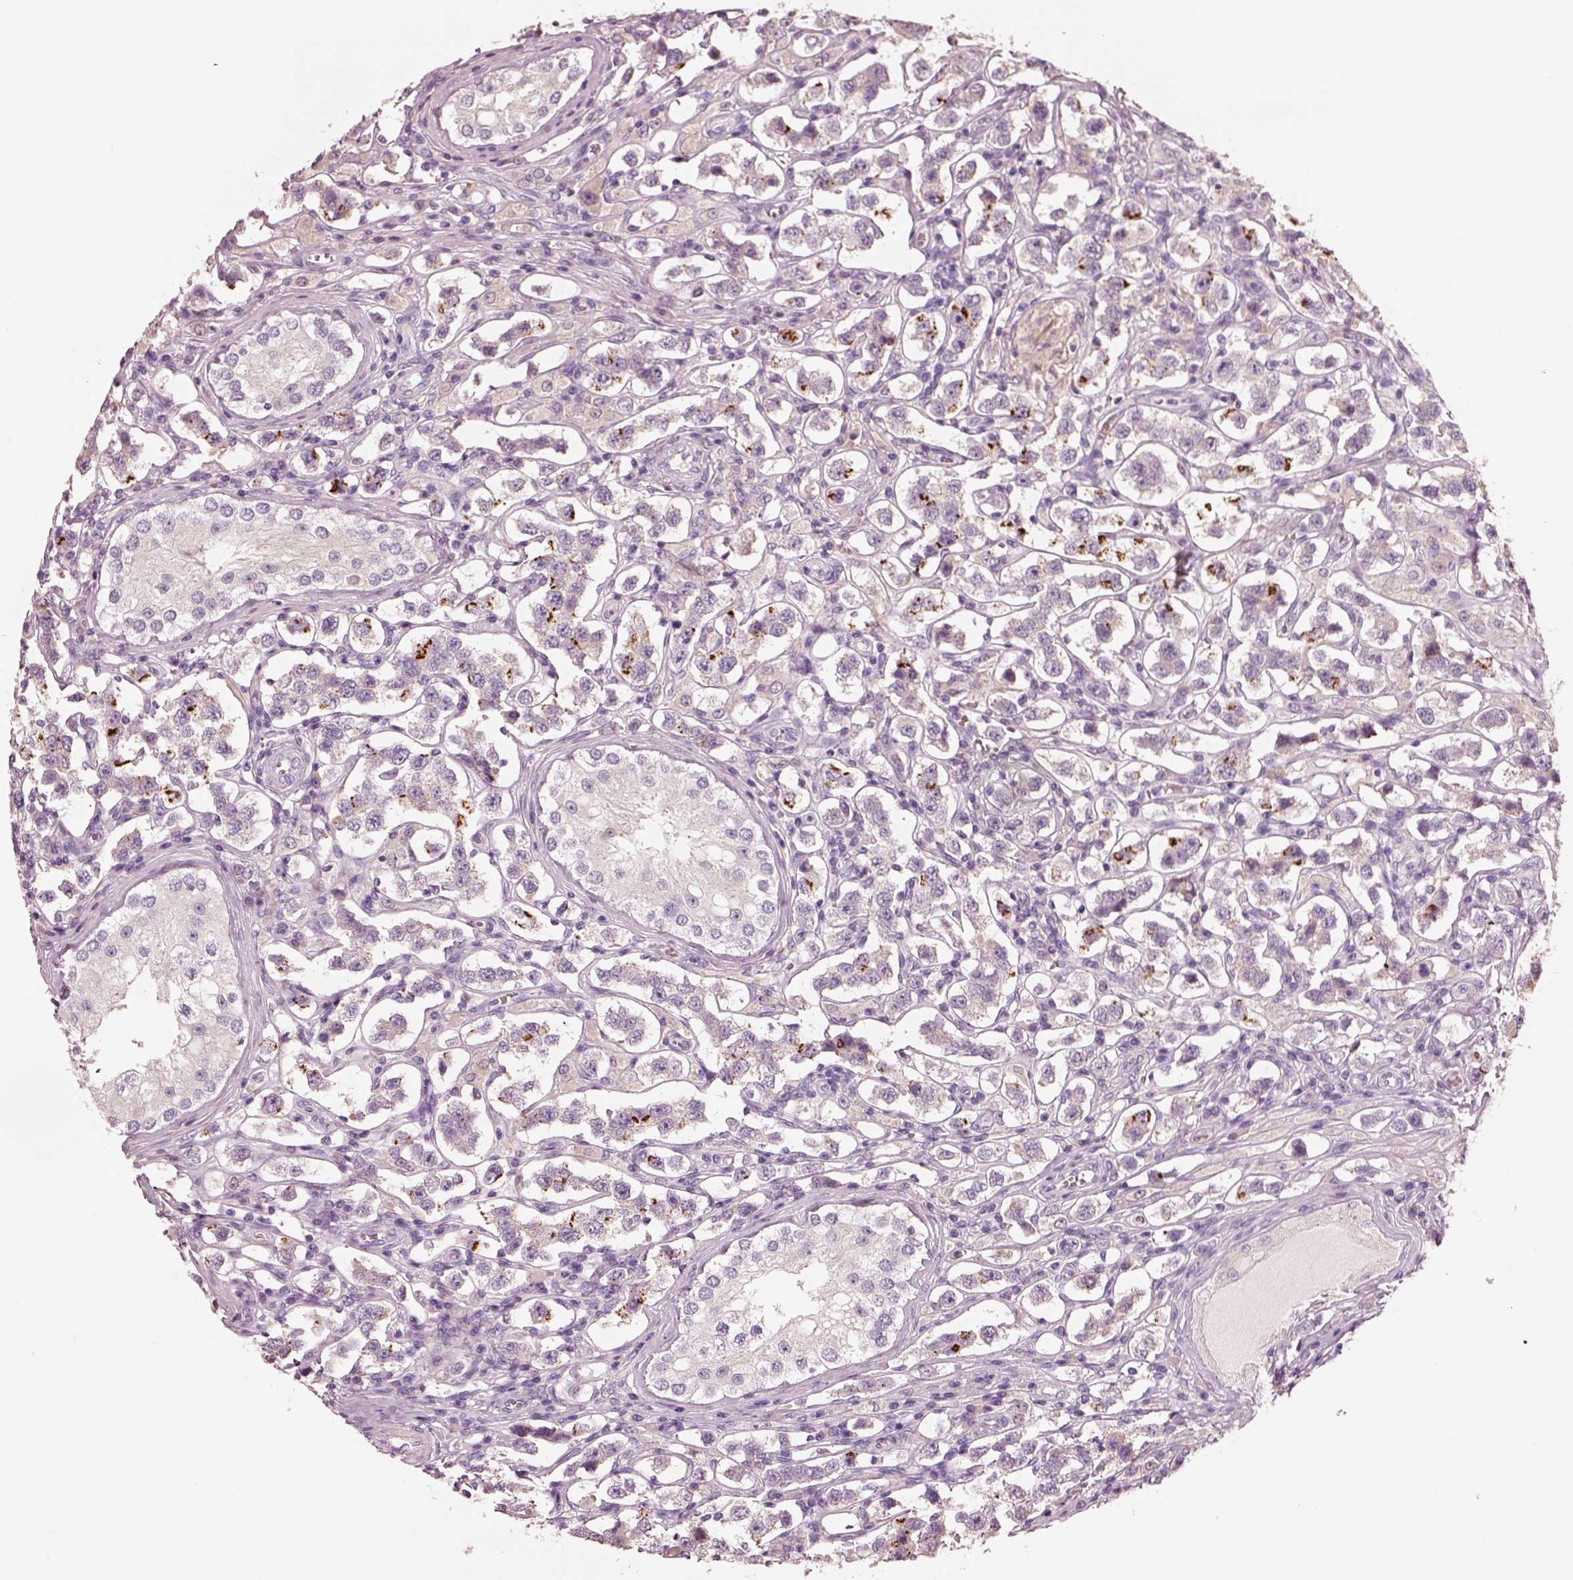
{"staining": {"intensity": "strong", "quantity": "<25%", "location": "cytoplasmic/membranous"}, "tissue": "testis cancer", "cell_type": "Tumor cells", "image_type": "cancer", "snomed": [{"axis": "morphology", "description": "Seminoma, NOS"}, {"axis": "topography", "description": "Testis"}], "caption": "Immunohistochemical staining of human testis cancer (seminoma) exhibits strong cytoplasmic/membranous protein positivity in about <25% of tumor cells. (IHC, brightfield microscopy, high magnification).", "gene": "ELSPBP1", "patient": {"sex": "male", "age": 37}}